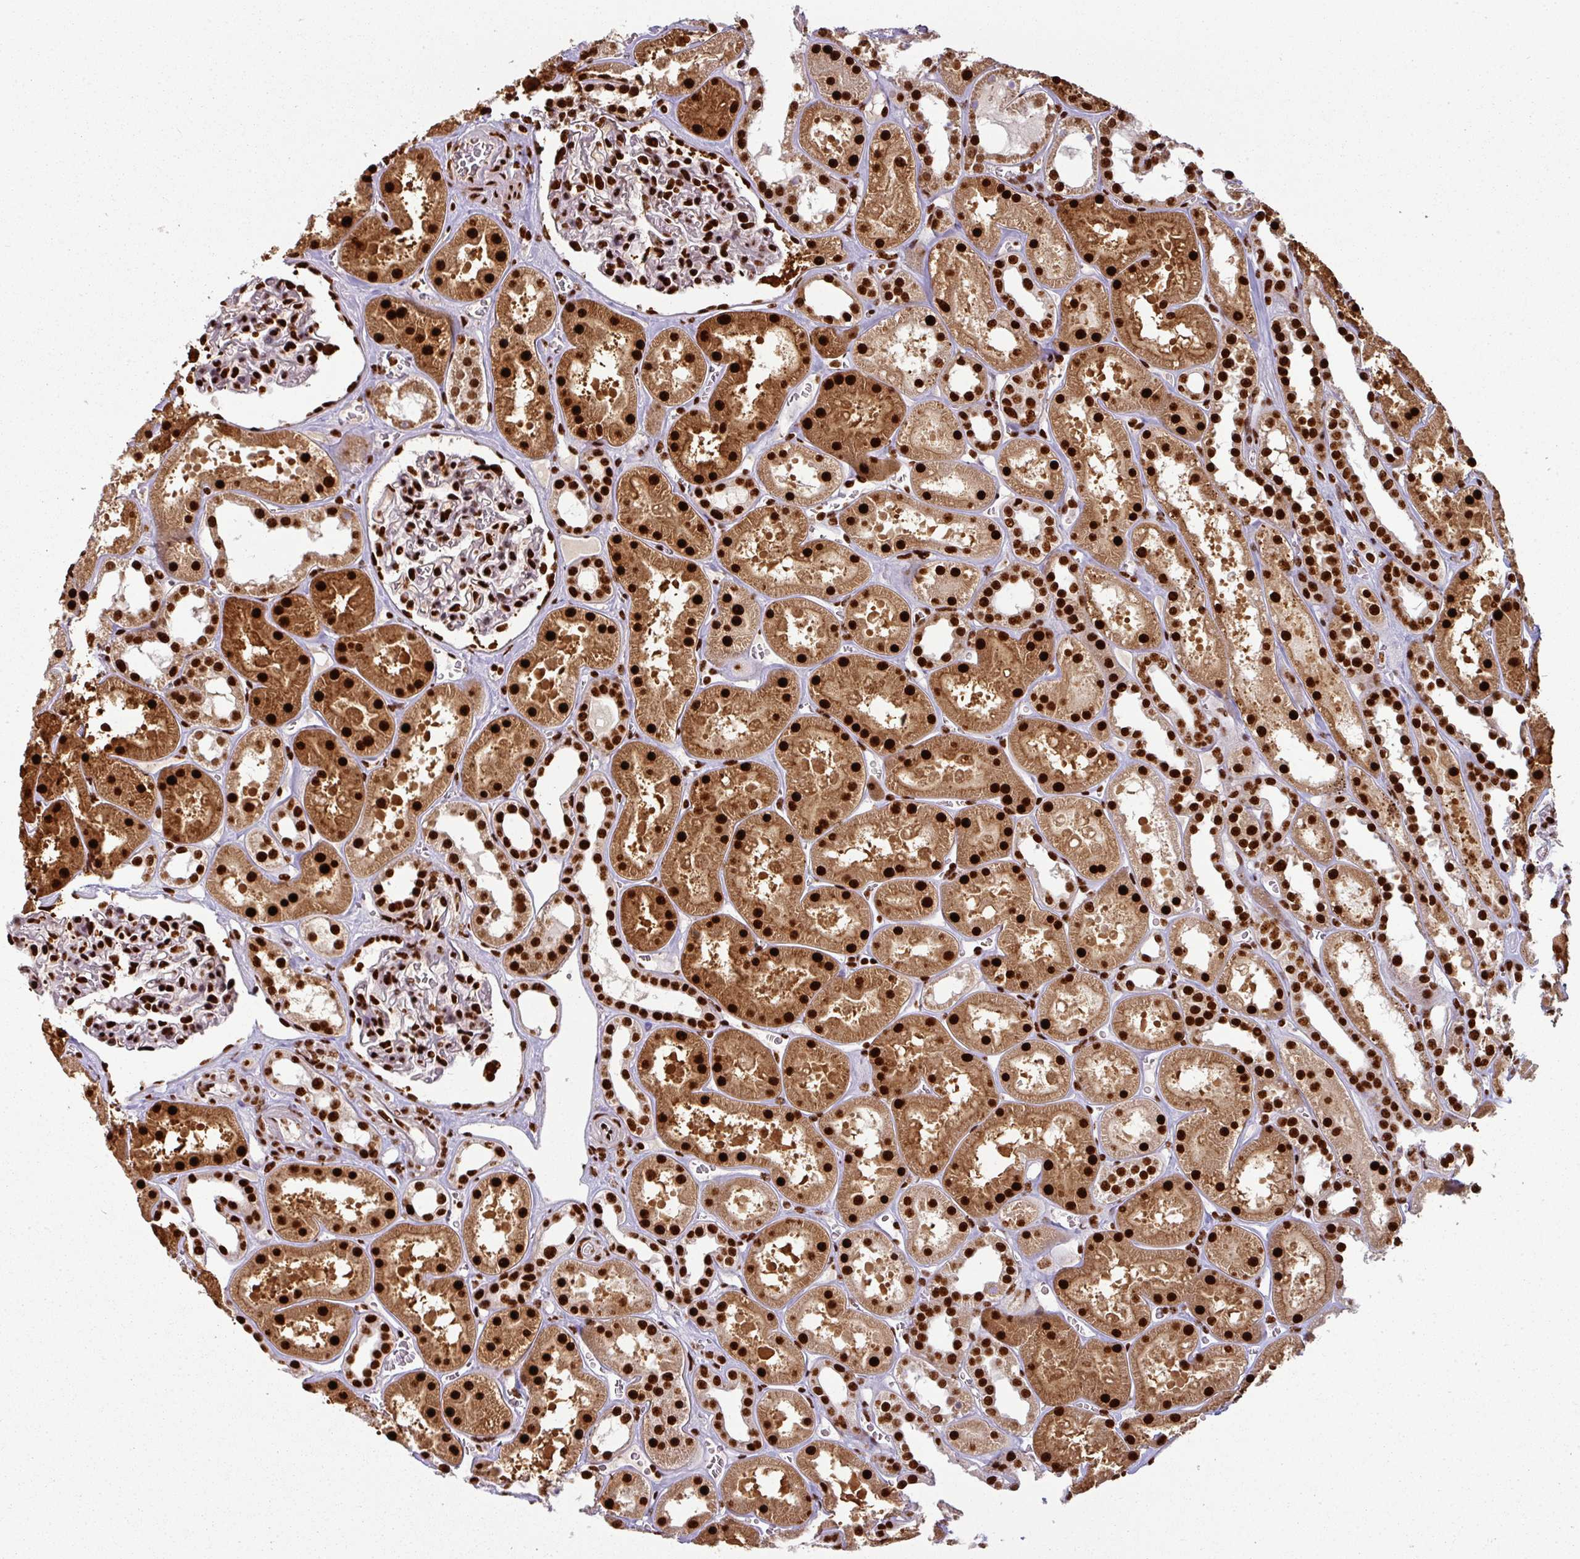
{"staining": {"intensity": "strong", "quantity": ">75%", "location": "nuclear"}, "tissue": "kidney", "cell_type": "Cells in glomeruli", "image_type": "normal", "snomed": [{"axis": "morphology", "description": "Normal tissue, NOS"}, {"axis": "topography", "description": "Kidney"}], "caption": "This photomicrograph exhibits unremarkable kidney stained with IHC to label a protein in brown. The nuclear of cells in glomeruli show strong positivity for the protein. Nuclei are counter-stained blue.", "gene": "SIK3", "patient": {"sex": "female", "age": 41}}